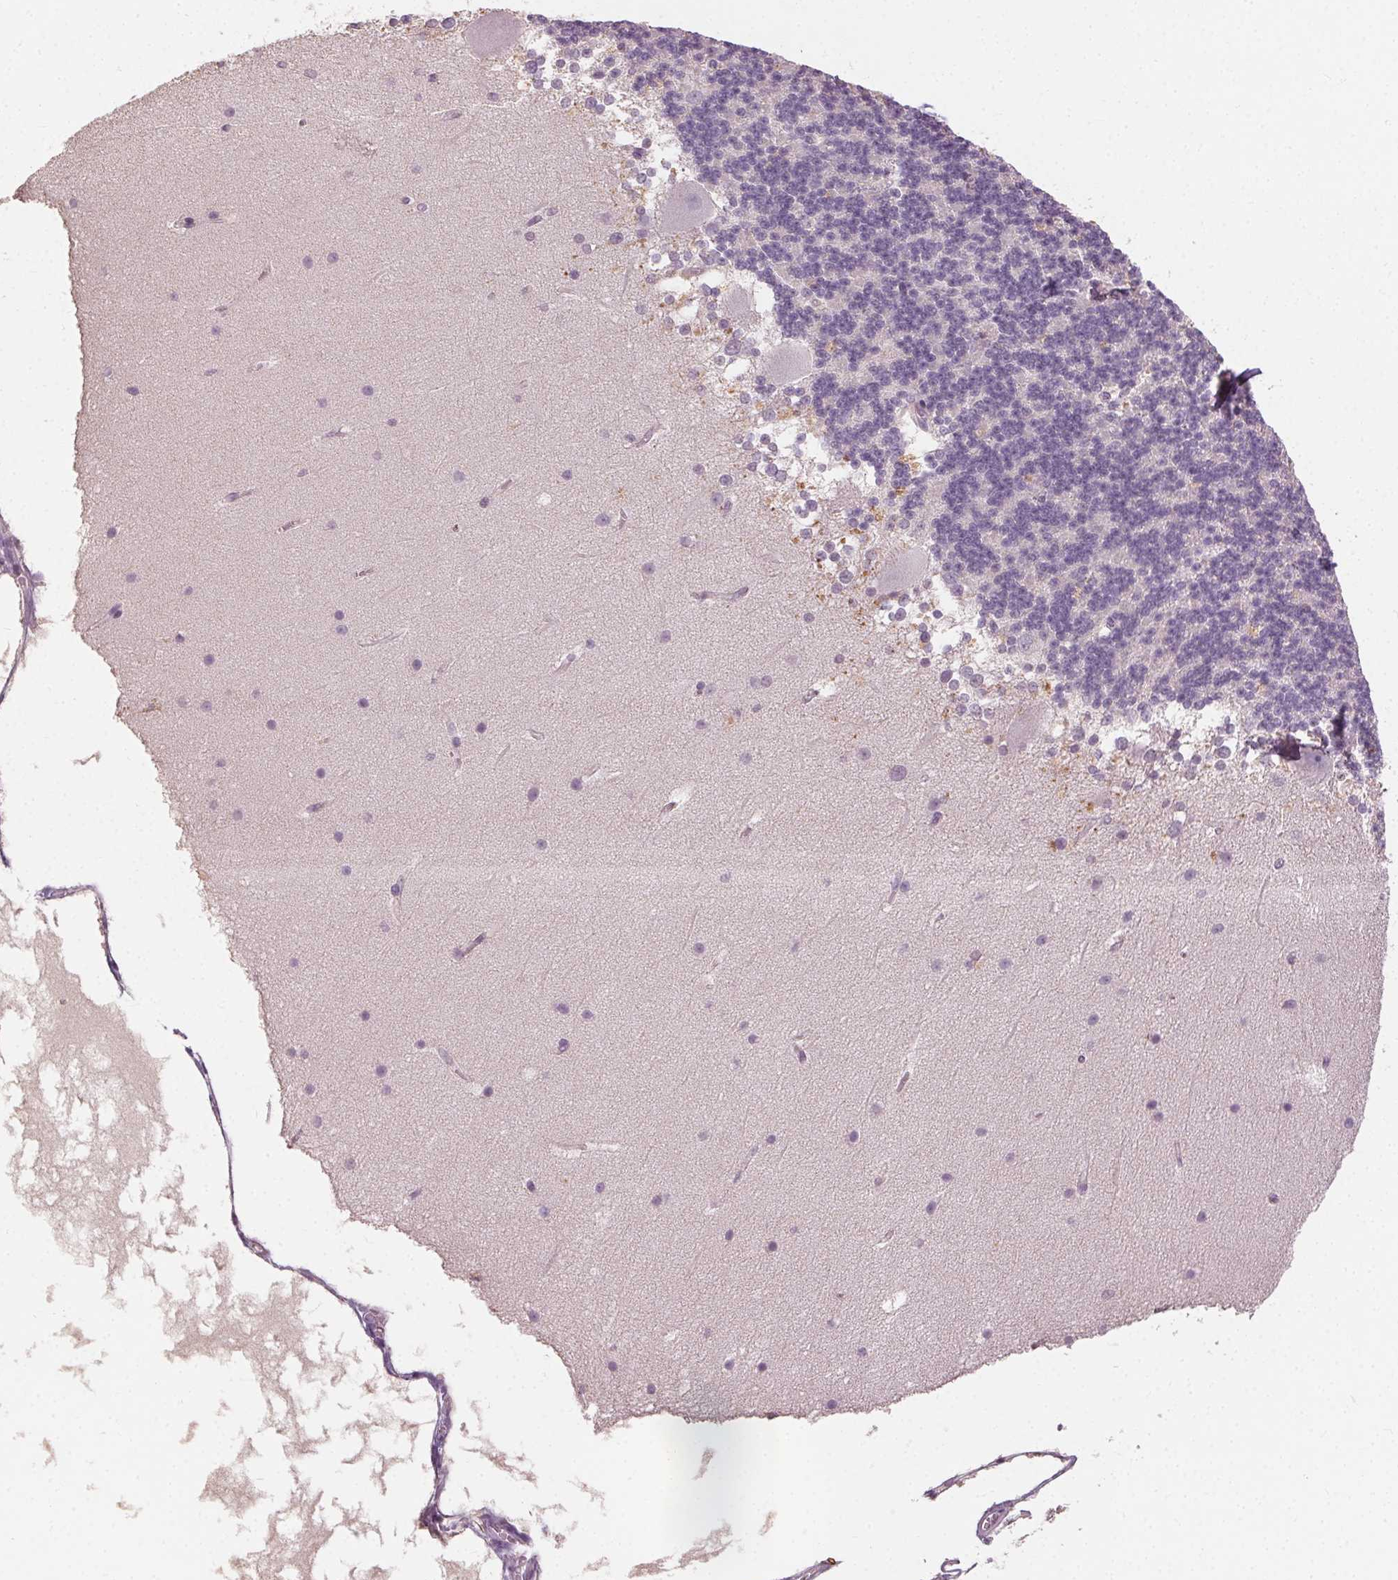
{"staining": {"intensity": "negative", "quantity": "none", "location": "none"}, "tissue": "cerebellum", "cell_type": "Cells in granular layer", "image_type": "normal", "snomed": [{"axis": "morphology", "description": "Normal tissue, NOS"}, {"axis": "topography", "description": "Cerebellum"}], "caption": "Micrograph shows no protein staining in cells in granular layer of benign cerebellum.", "gene": "CLTRN", "patient": {"sex": "female", "age": 19}}